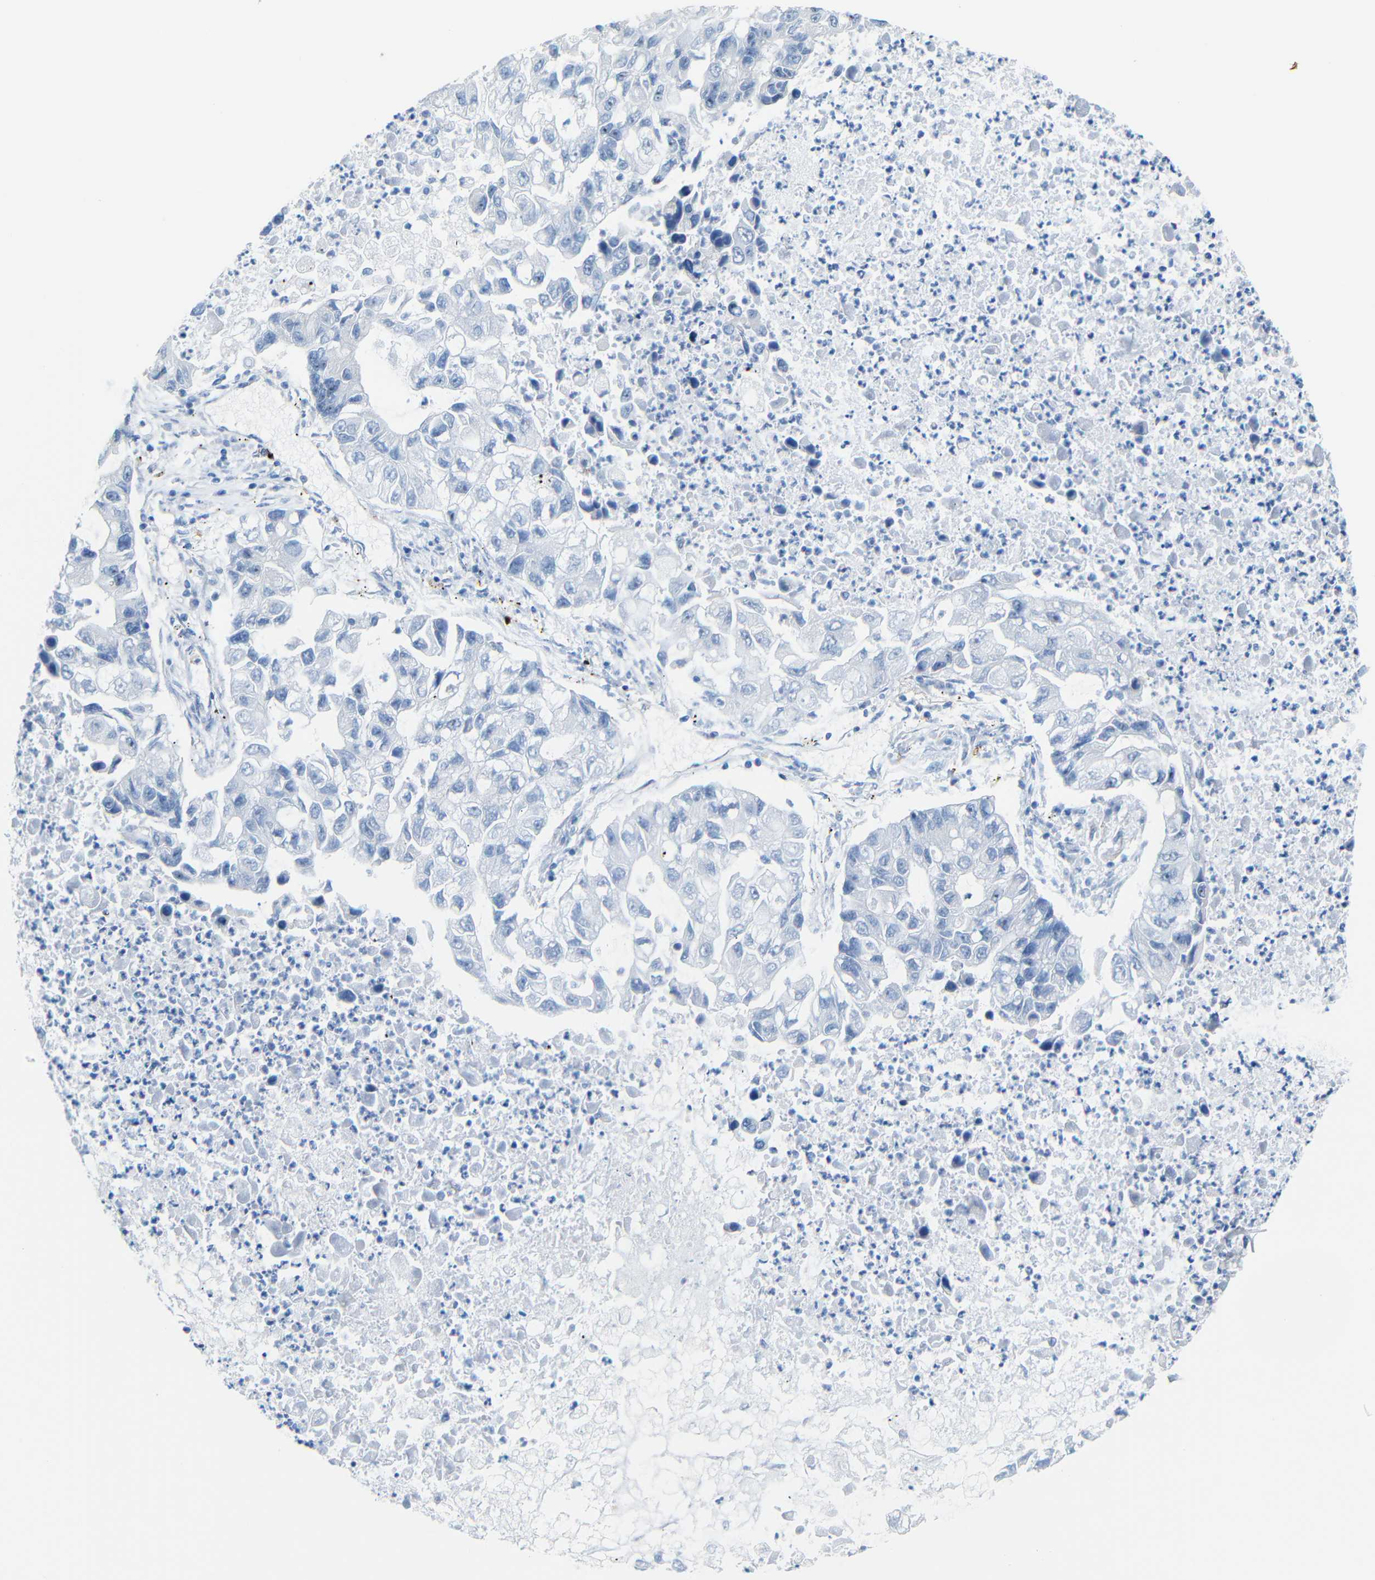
{"staining": {"intensity": "negative", "quantity": "none", "location": "none"}, "tissue": "lung cancer", "cell_type": "Tumor cells", "image_type": "cancer", "snomed": [{"axis": "morphology", "description": "Adenocarcinoma, NOS"}, {"axis": "topography", "description": "Lung"}], "caption": "Micrograph shows no significant protein positivity in tumor cells of adenocarcinoma (lung). The staining is performed using DAB brown chromogen with nuclei counter-stained in using hematoxylin.", "gene": "C1orf210", "patient": {"sex": "female", "age": 51}}